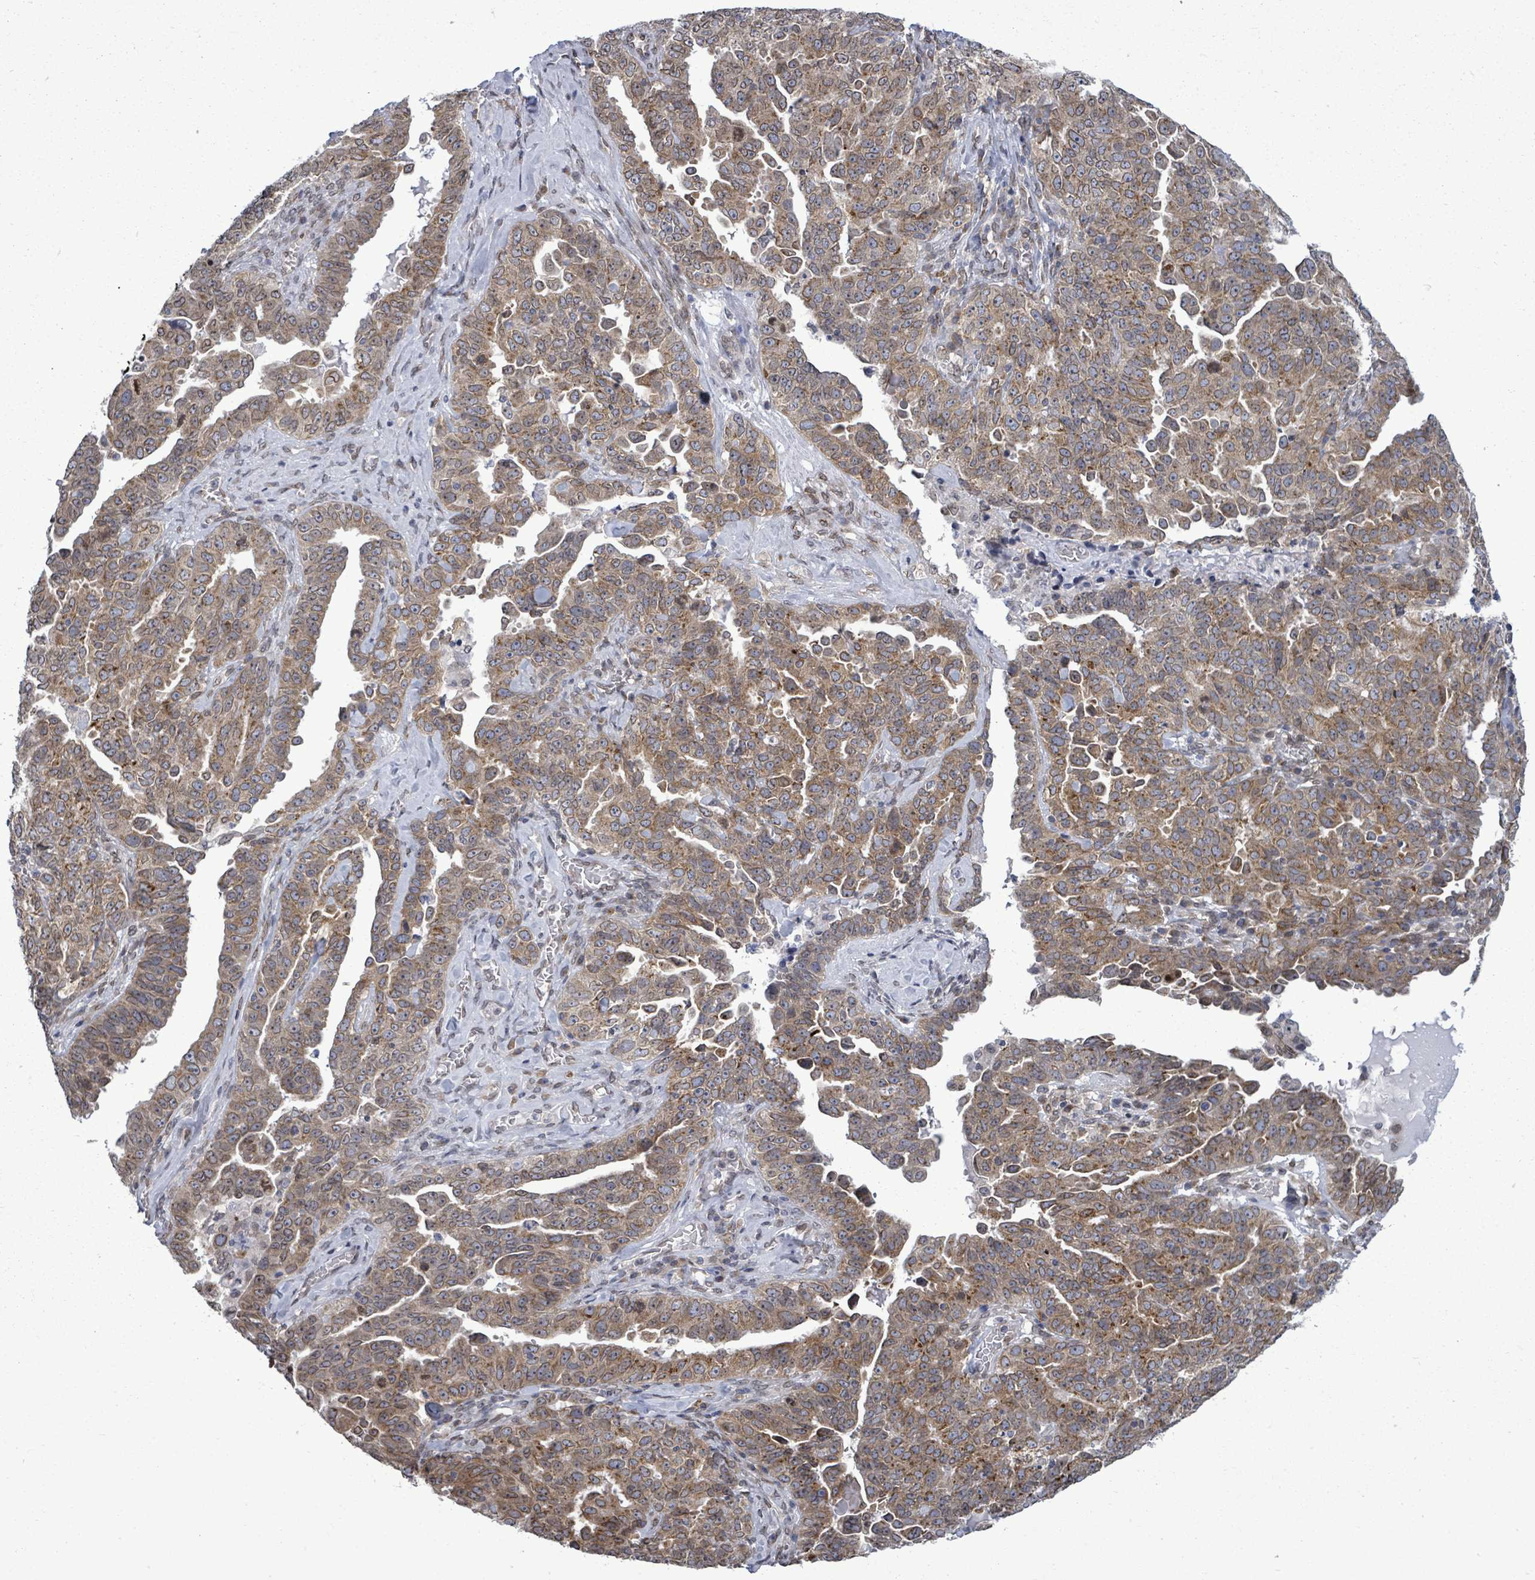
{"staining": {"intensity": "moderate", "quantity": ">75%", "location": "cytoplasmic/membranous,nuclear"}, "tissue": "ovarian cancer", "cell_type": "Tumor cells", "image_type": "cancer", "snomed": [{"axis": "morphology", "description": "Carcinoma, endometroid"}, {"axis": "topography", "description": "Ovary"}], "caption": "DAB (3,3'-diaminobenzidine) immunohistochemical staining of human ovarian endometroid carcinoma demonstrates moderate cytoplasmic/membranous and nuclear protein positivity in about >75% of tumor cells.", "gene": "ARFGAP1", "patient": {"sex": "female", "age": 62}}